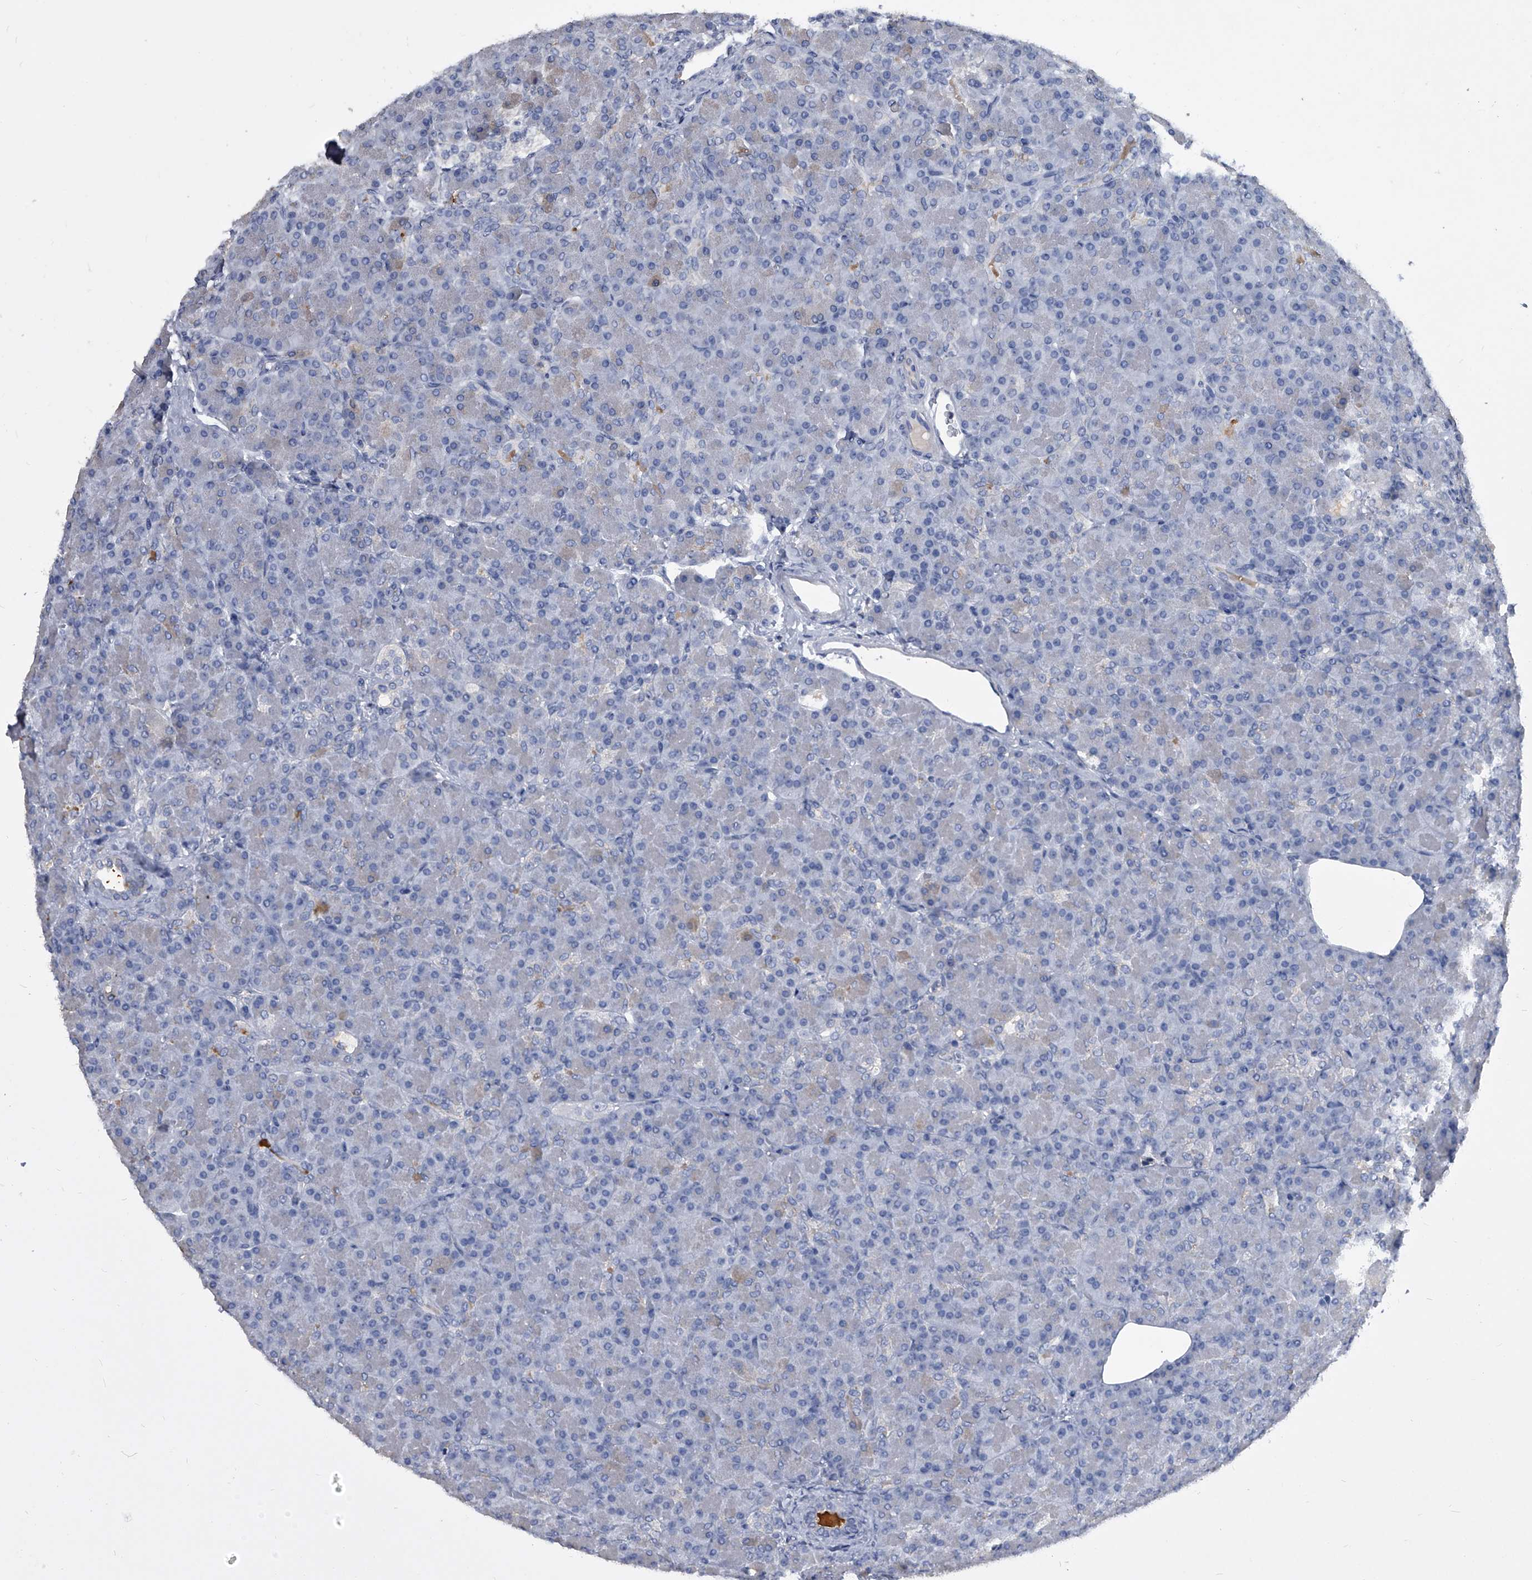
{"staining": {"intensity": "negative", "quantity": "none", "location": "none"}, "tissue": "pancreas", "cell_type": "Exocrine glandular cells", "image_type": "normal", "snomed": [{"axis": "morphology", "description": "Normal tissue, NOS"}, {"axis": "topography", "description": "Pancreas"}], "caption": "This micrograph is of unremarkable pancreas stained with immunohistochemistry (IHC) to label a protein in brown with the nuclei are counter-stained blue. There is no positivity in exocrine glandular cells.", "gene": "BCAS1", "patient": {"sex": "female", "age": 43}}